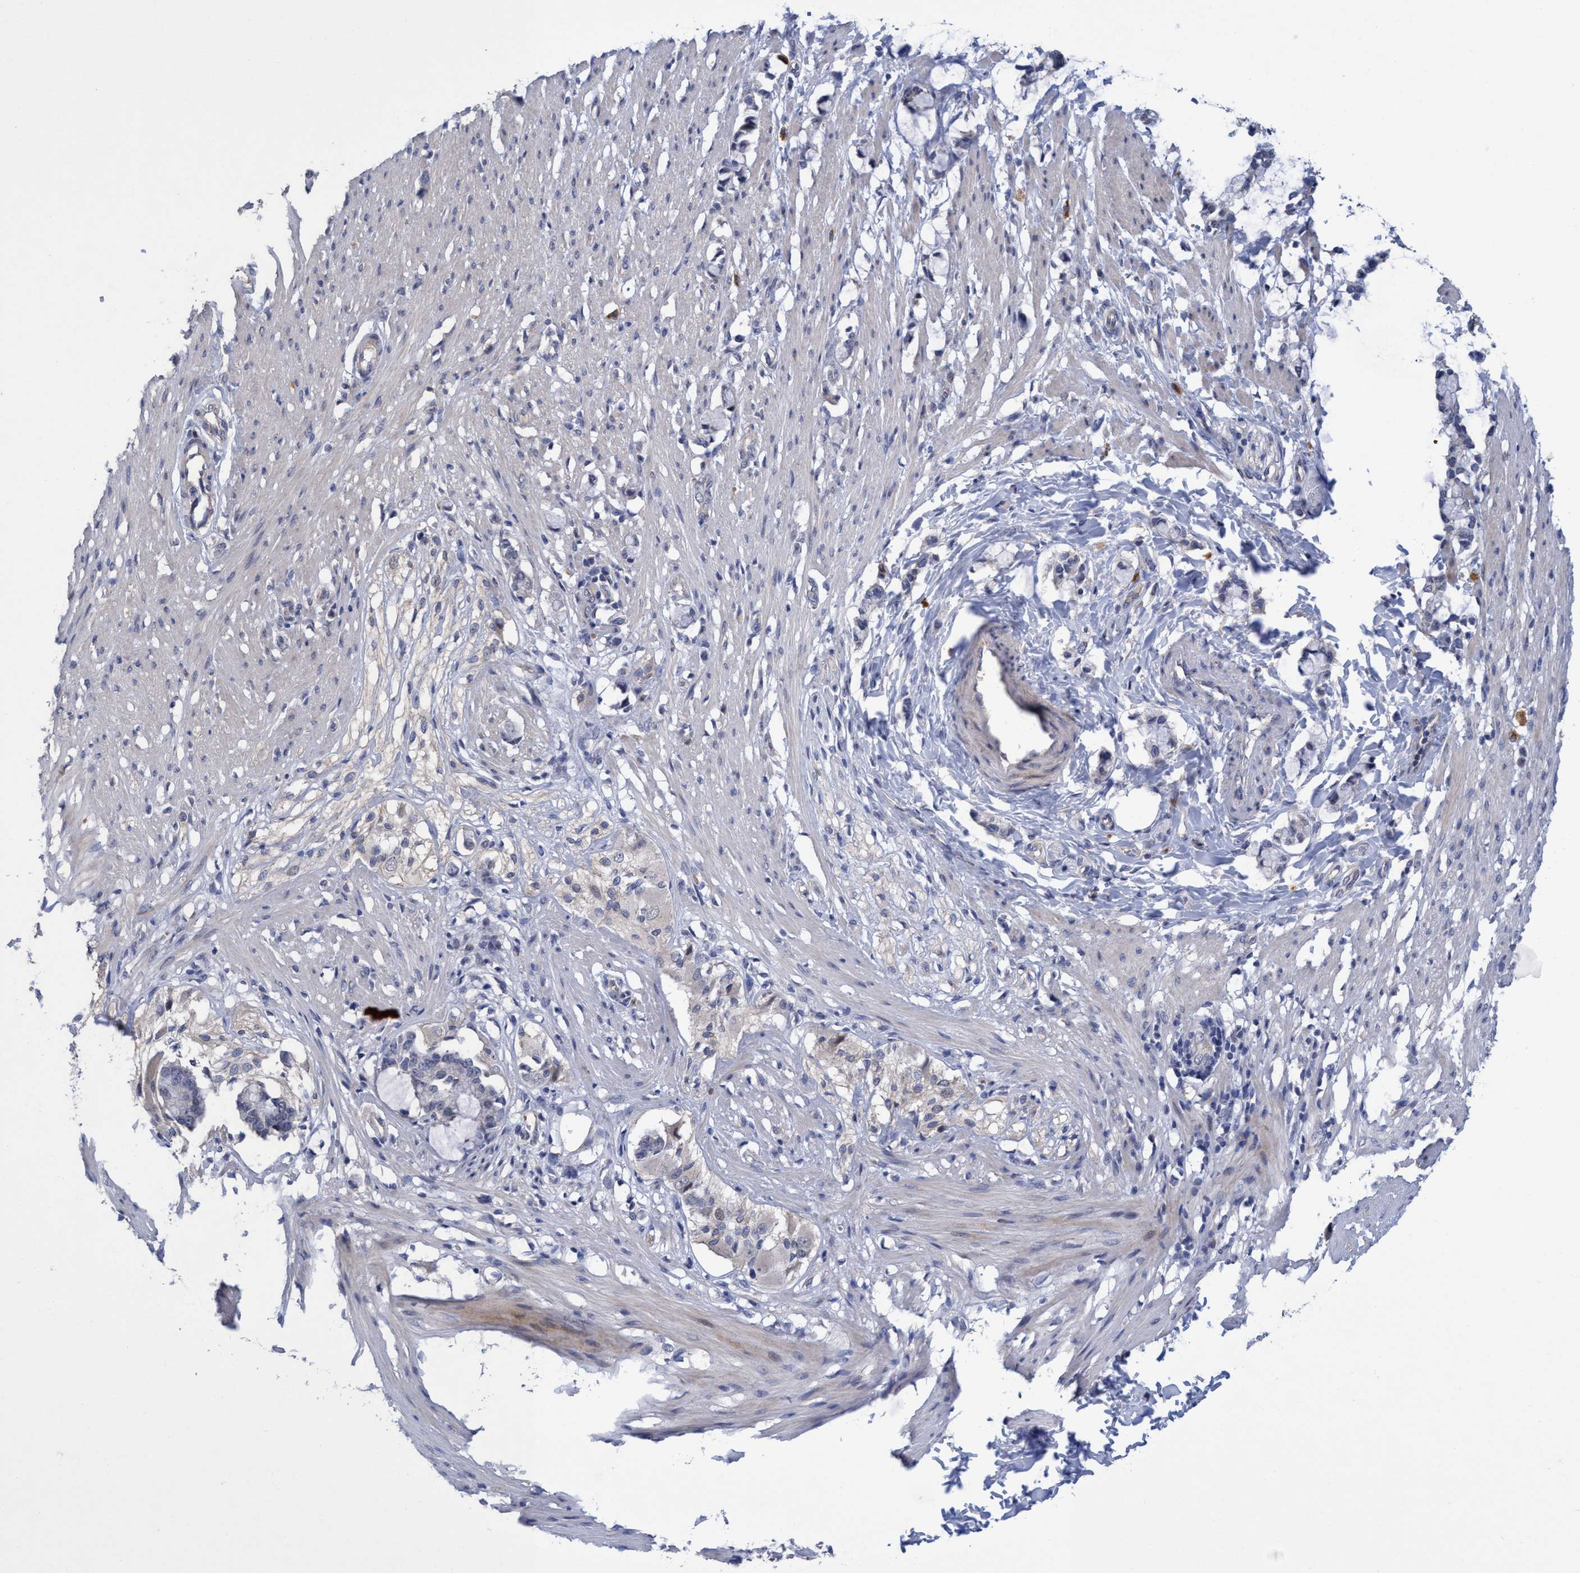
{"staining": {"intensity": "weak", "quantity": "25%-75%", "location": "cytoplasmic/membranous"}, "tissue": "smooth muscle", "cell_type": "Smooth muscle cells", "image_type": "normal", "snomed": [{"axis": "morphology", "description": "Normal tissue, NOS"}, {"axis": "morphology", "description": "Adenocarcinoma, NOS"}, {"axis": "topography", "description": "Smooth muscle"}, {"axis": "topography", "description": "Colon"}], "caption": "High-magnification brightfield microscopy of benign smooth muscle stained with DAB (3,3'-diaminobenzidine) (brown) and counterstained with hematoxylin (blue). smooth muscle cells exhibit weak cytoplasmic/membranous positivity is seen in approximately25%-75% of cells.", "gene": "SEMA4D", "patient": {"sex": "male", "age": 14}}